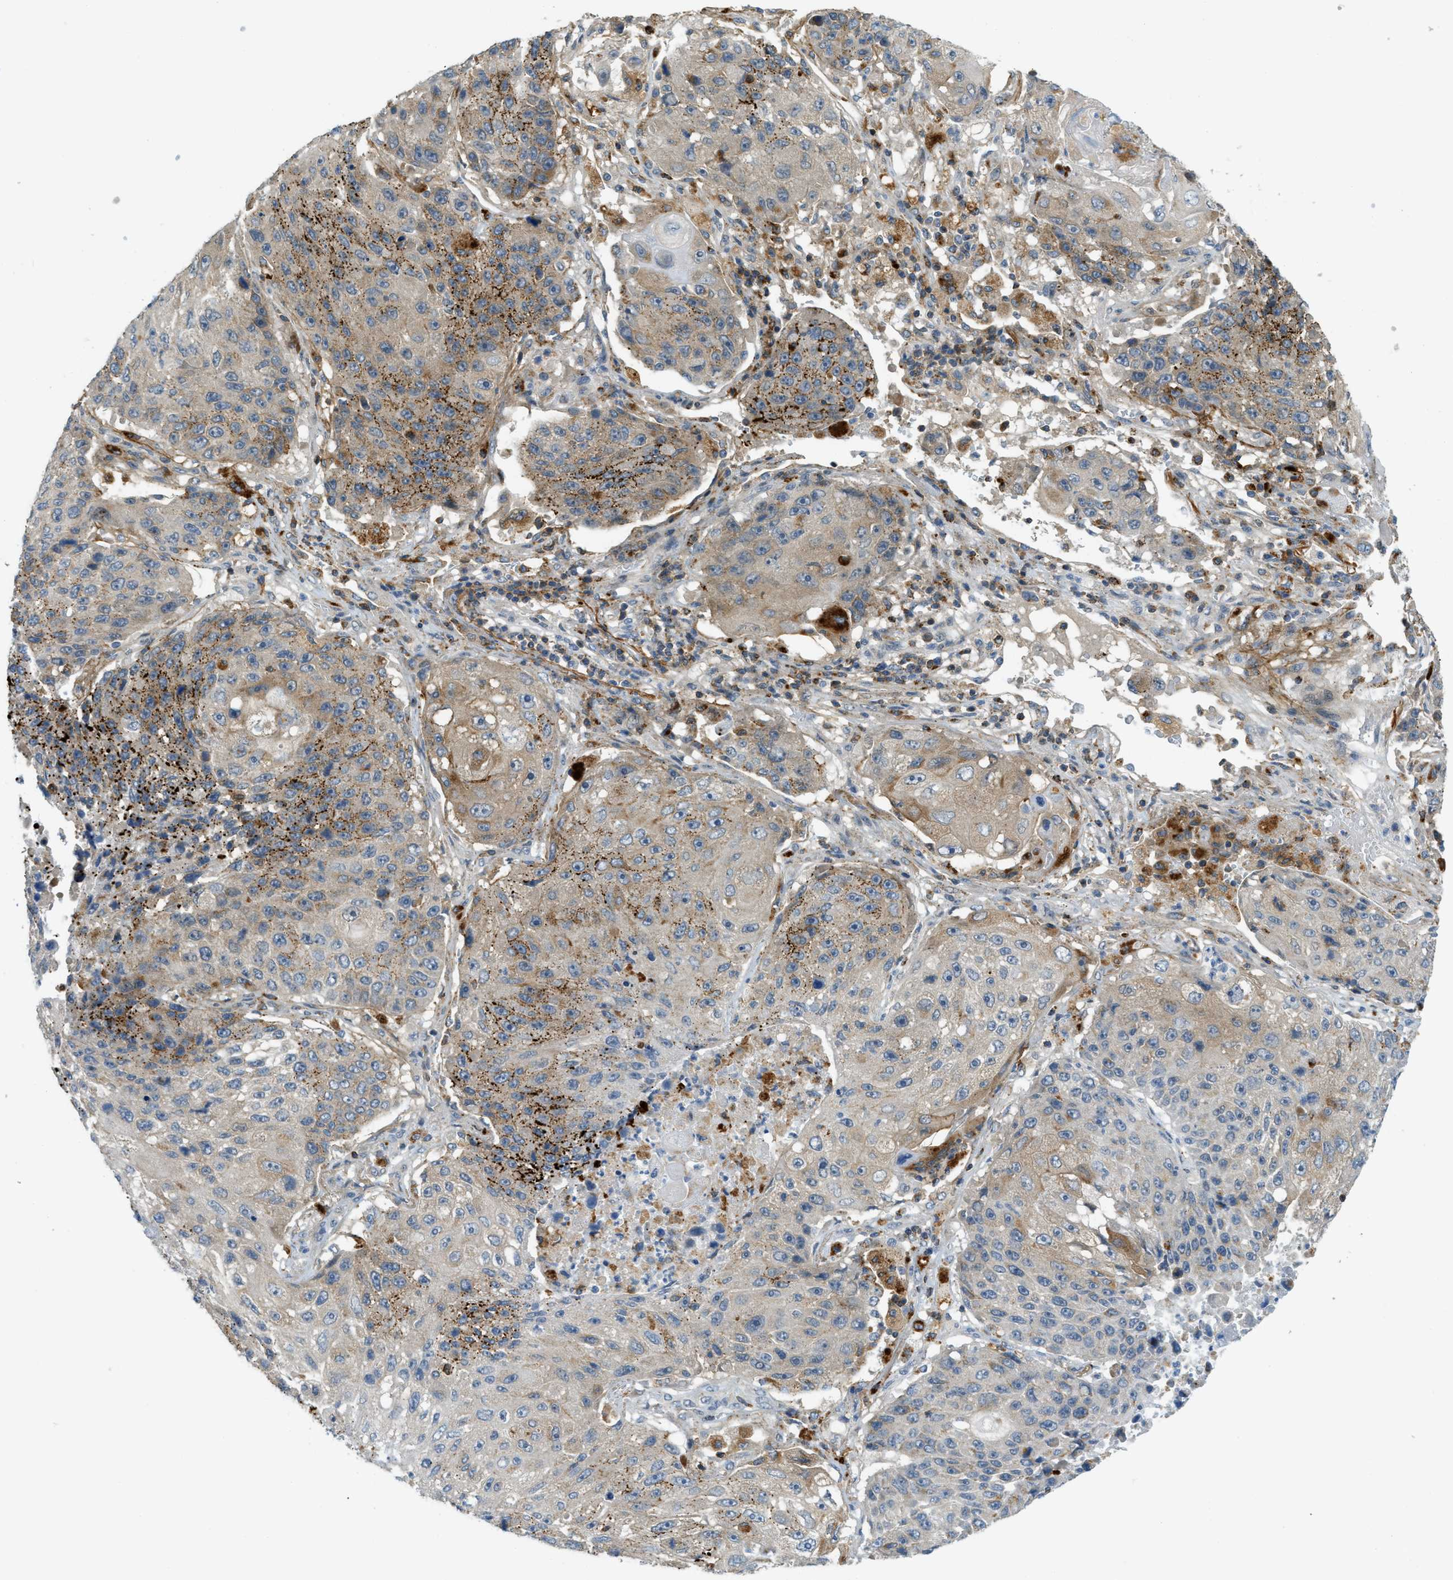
{"staining": {"intensity": "moderate", "quantity": "25%-75%", "location": "cytoplasmic/membranous"}, "tissue": "lung cancer", "cell_type": "Tumor cells", "image_type": "cancer", "snomed": [{"axis": "morphology", "description": "Squamous cell carcinoma, NOS"}, {"axis": "topography", "description": "Lung"}], "caption": "A brown stain highlights moderate cytoplasmic/membranous positivity of a protein in human lung cancer (squamous cell carcinoma) tumor cells. The protein is shown in brown color, while the nuclei are stained blue.", "gene": "PLBD2", "patient": {"sex": "male", "age": 61}}